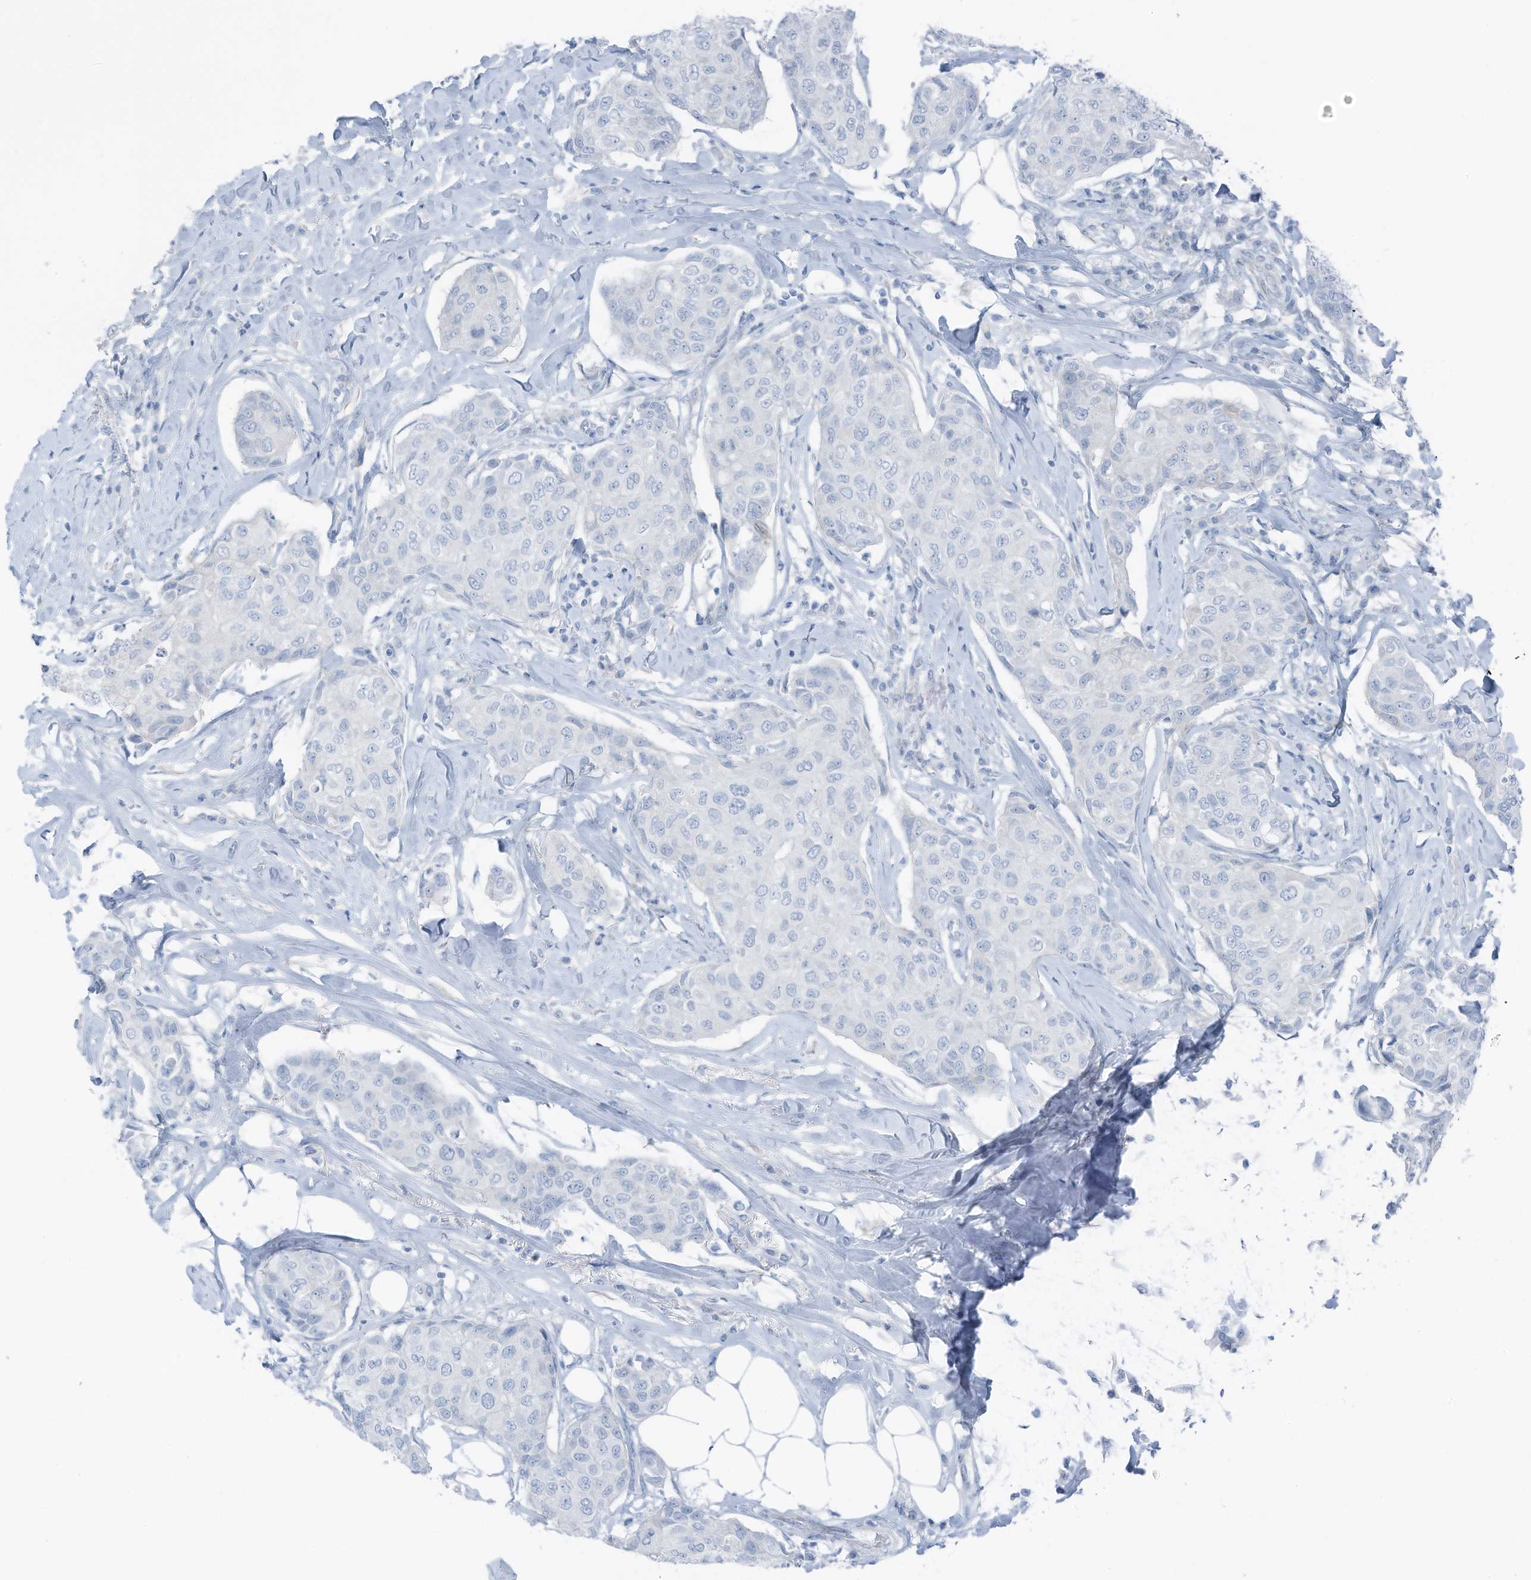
{"staining": {"intensity": "negative", "quantity": "none", "location": "none"}, "tissue": "breast cancer", "cell_type": "Tumor cells", "image_type": "cancer", "snomed": [{"axis": "morphology", "description": "Duct carcinoma"}, {"axis": "topography", "description": "Breast"}], "caption": "DAB (3,3'-diaminobenzidine) immunohistochemical staining of human breast cancer (infiltrating ductal carcinoma) displays no significant positivity in tumor cells.", "gene": "ARHGEF33", "patient": {"sex": "female", "age": 80}}